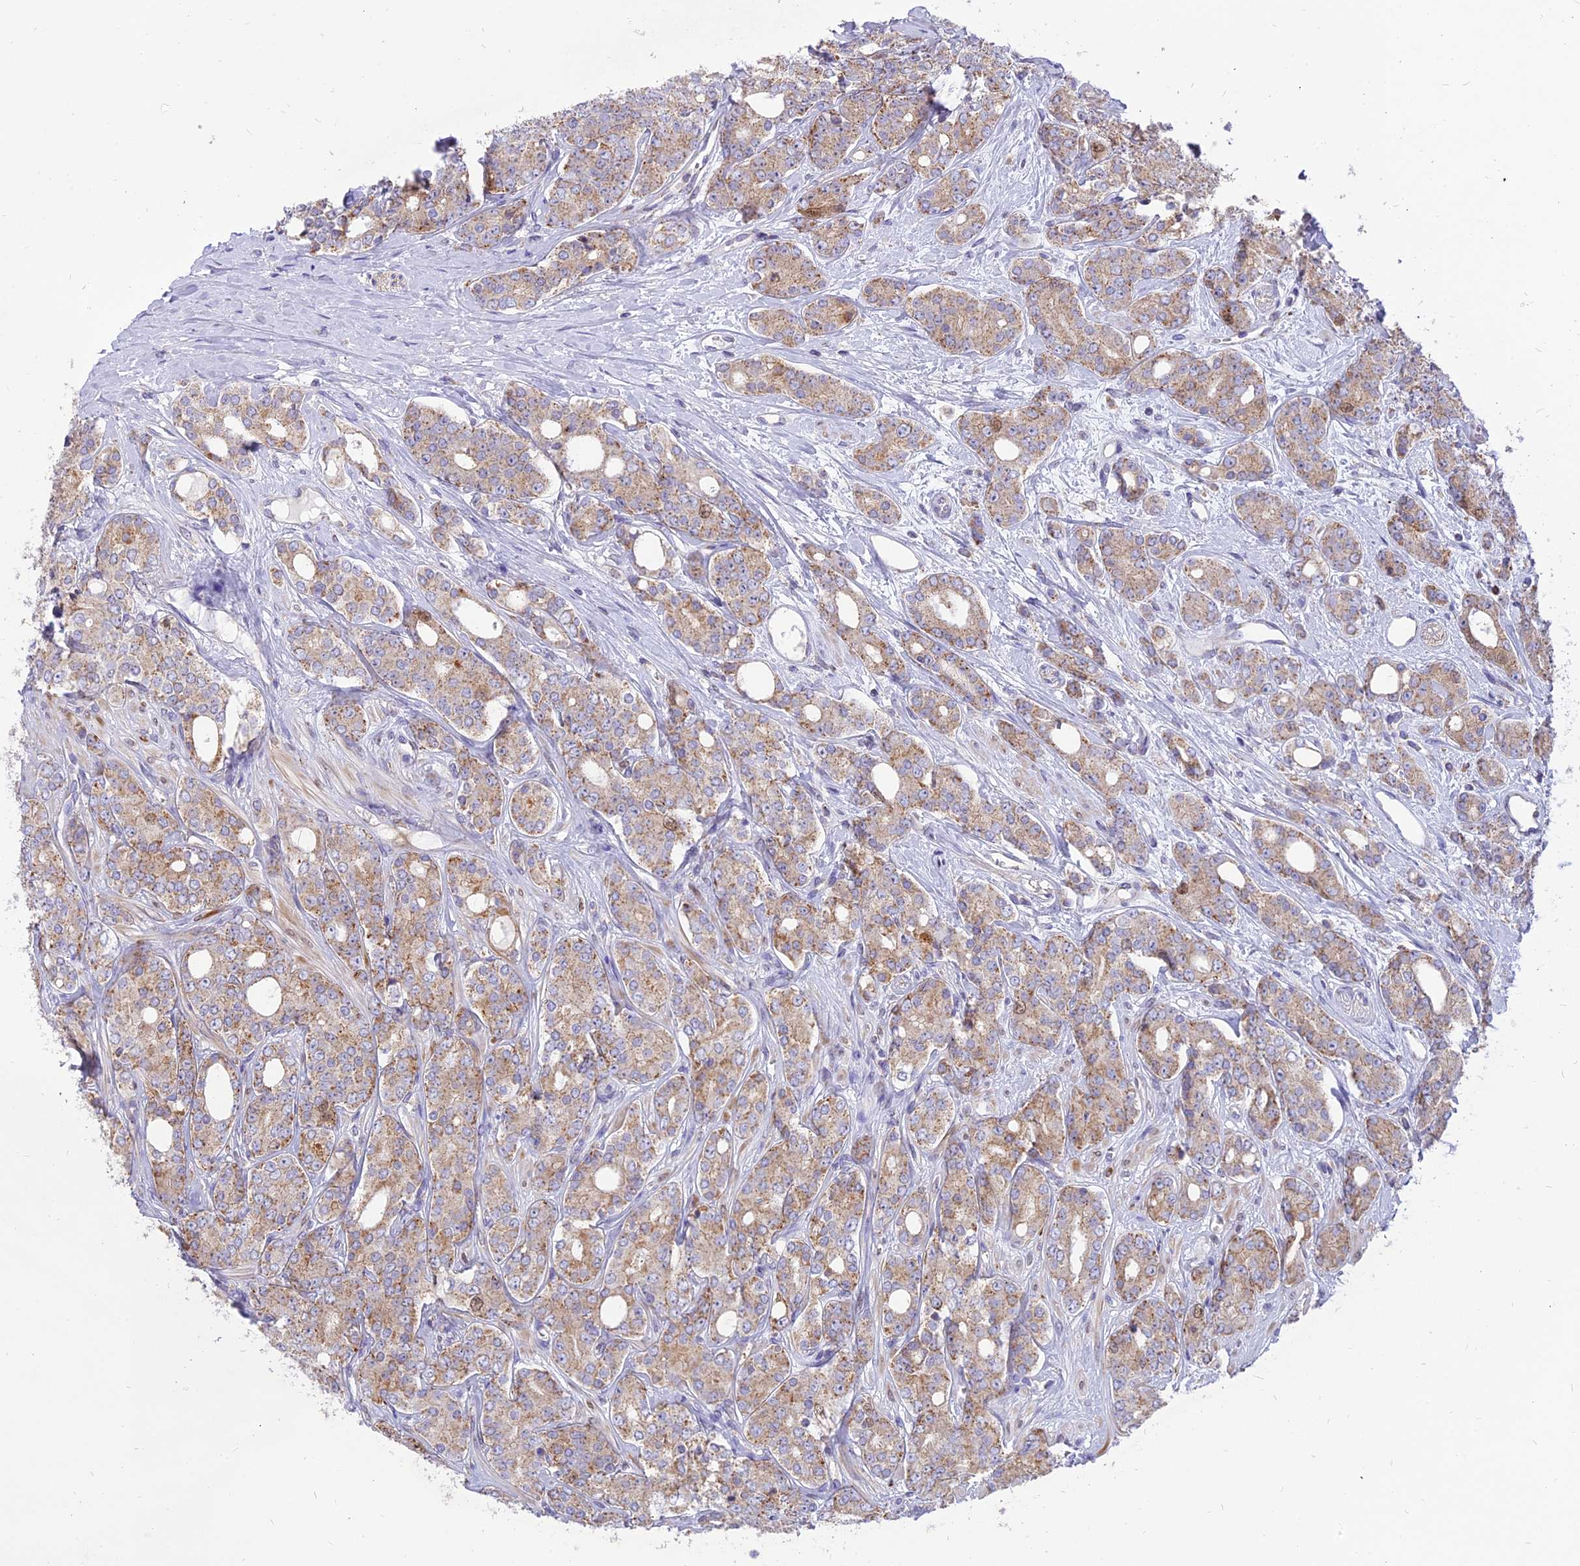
{"staining": {"intensity": "weak", "quantity": "25%-75%", "location": "cytoplasmic/membranous"}, "tissue": "prostate cancer", "cell_type": "Tumor cells", "image_type": "cancer", "snomed": [{"axis": "morphology", "description": "Adenocarcinoma, High grade"}, {"axis": "topography", "description": "Prostate"}], "caption": "There is low levels of weak cytoplasmic/membranous positivity in tumor cells of high-grade adenocarcinoma (prostate), as demonstrated by immunohistochemical staining (brown color).", "gene": "CENPV", "patient": {"sex": "male", "age": 62}}